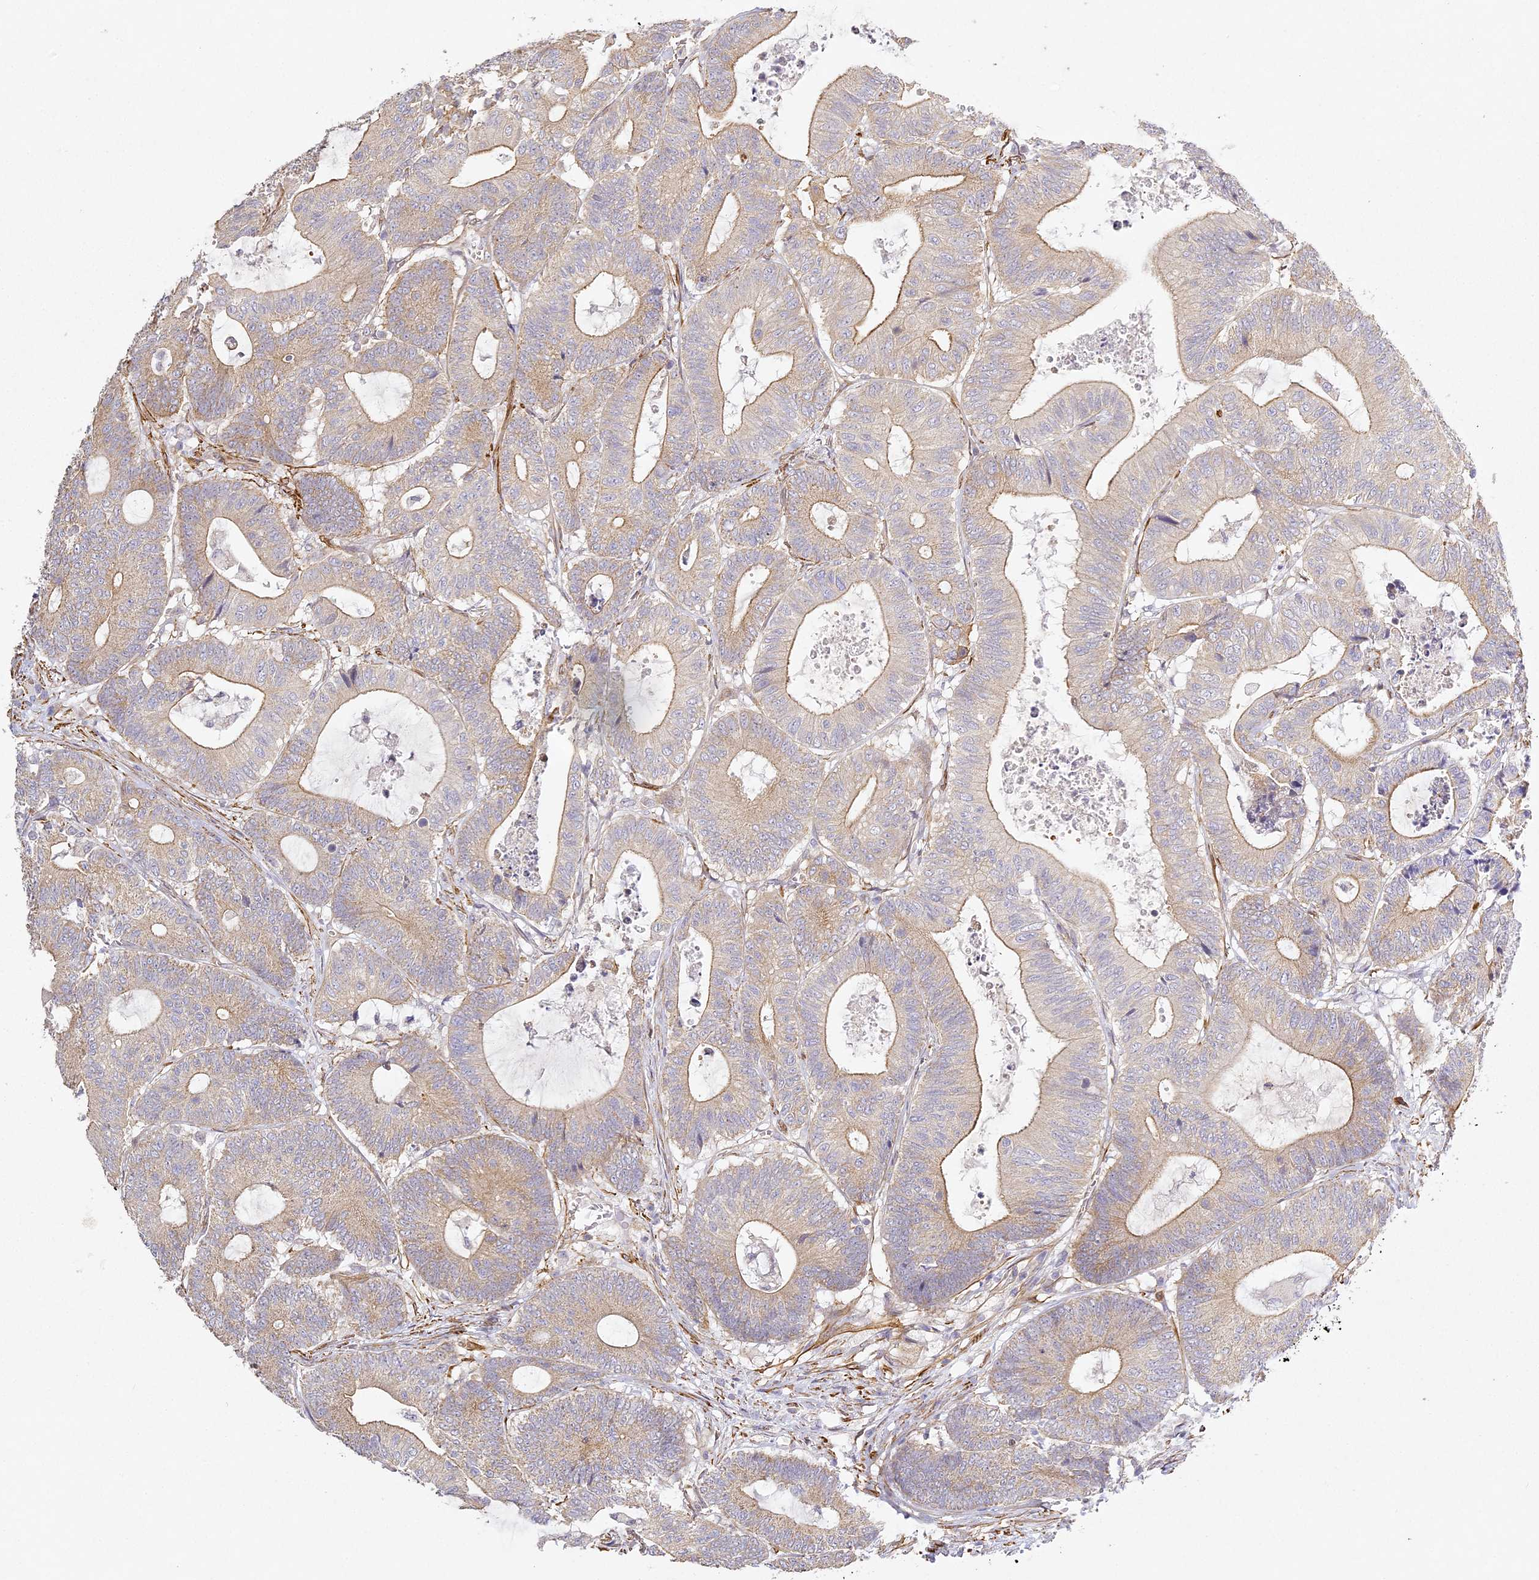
{"staining": {"intensity": "moderate", "quantity": "25%-75%", "location": "cytoplasmic/membranous"}, "tissue": "colorectal cancer", "cell_type": "Tumor cells", "image_type": "cancer", "snomed": [{"axis": "morphology", "description": "Adenocarcinoma, NOS"}, {"axis": "topography", "description": "Colon"}], "caption": "An immunohistochemistry photomicrograph of neoplastic tissue is shown. Protein staining in brown labels moderate cytoplasmic/membranous positivity in colorectal adenocarcinoma within tumor cells.", "gene": "MED28", "patient": {"sex": "female", "age": 84}}